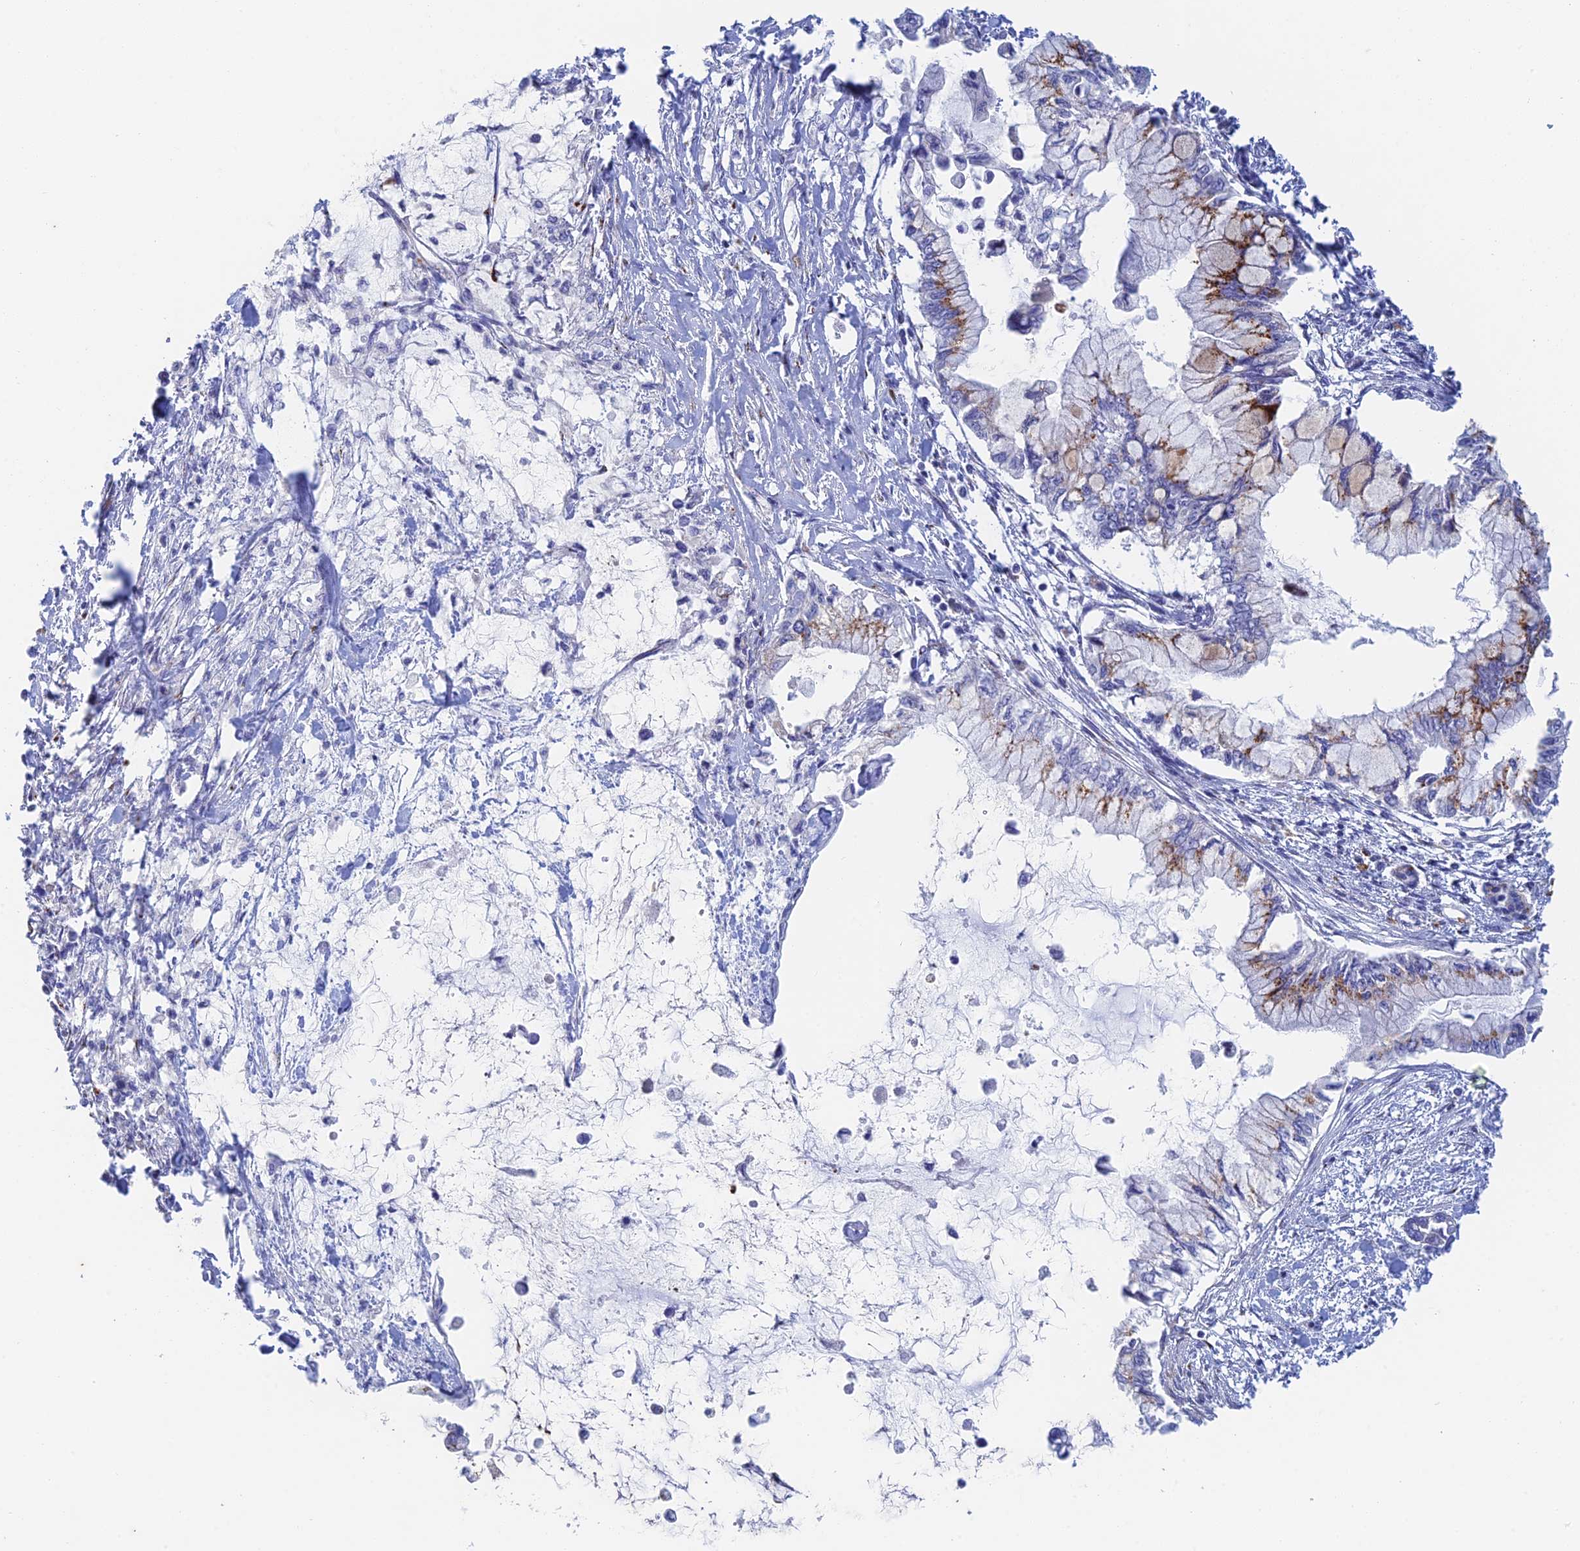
{"staining": {"intensity": "strong", "quantity": "<25%", "location": "cytoplasmic/membranous"}, "tissue": "pancreatic cancer", "cell_type": "Tumor cells", "image_type": "cancer", "snomed": [{"axis": "morphology", "description": "Adenocarcinoma, NOS"}, {"axis": "topography", "description": "Pancreas"}], "caption": "IHC (DAB (3,3'-diaminobenzidine)) staining of pancreatic cancer displays strong cytoplasmic/membranous protein positivity in about <25% of tumor cells. (Stains: DAB in brown, nuclei in blue, Microscopy: brightfield microscopy at high magnification).", "gene": "SLC24A3", "patient": {"sex": "male", "age": 48}}